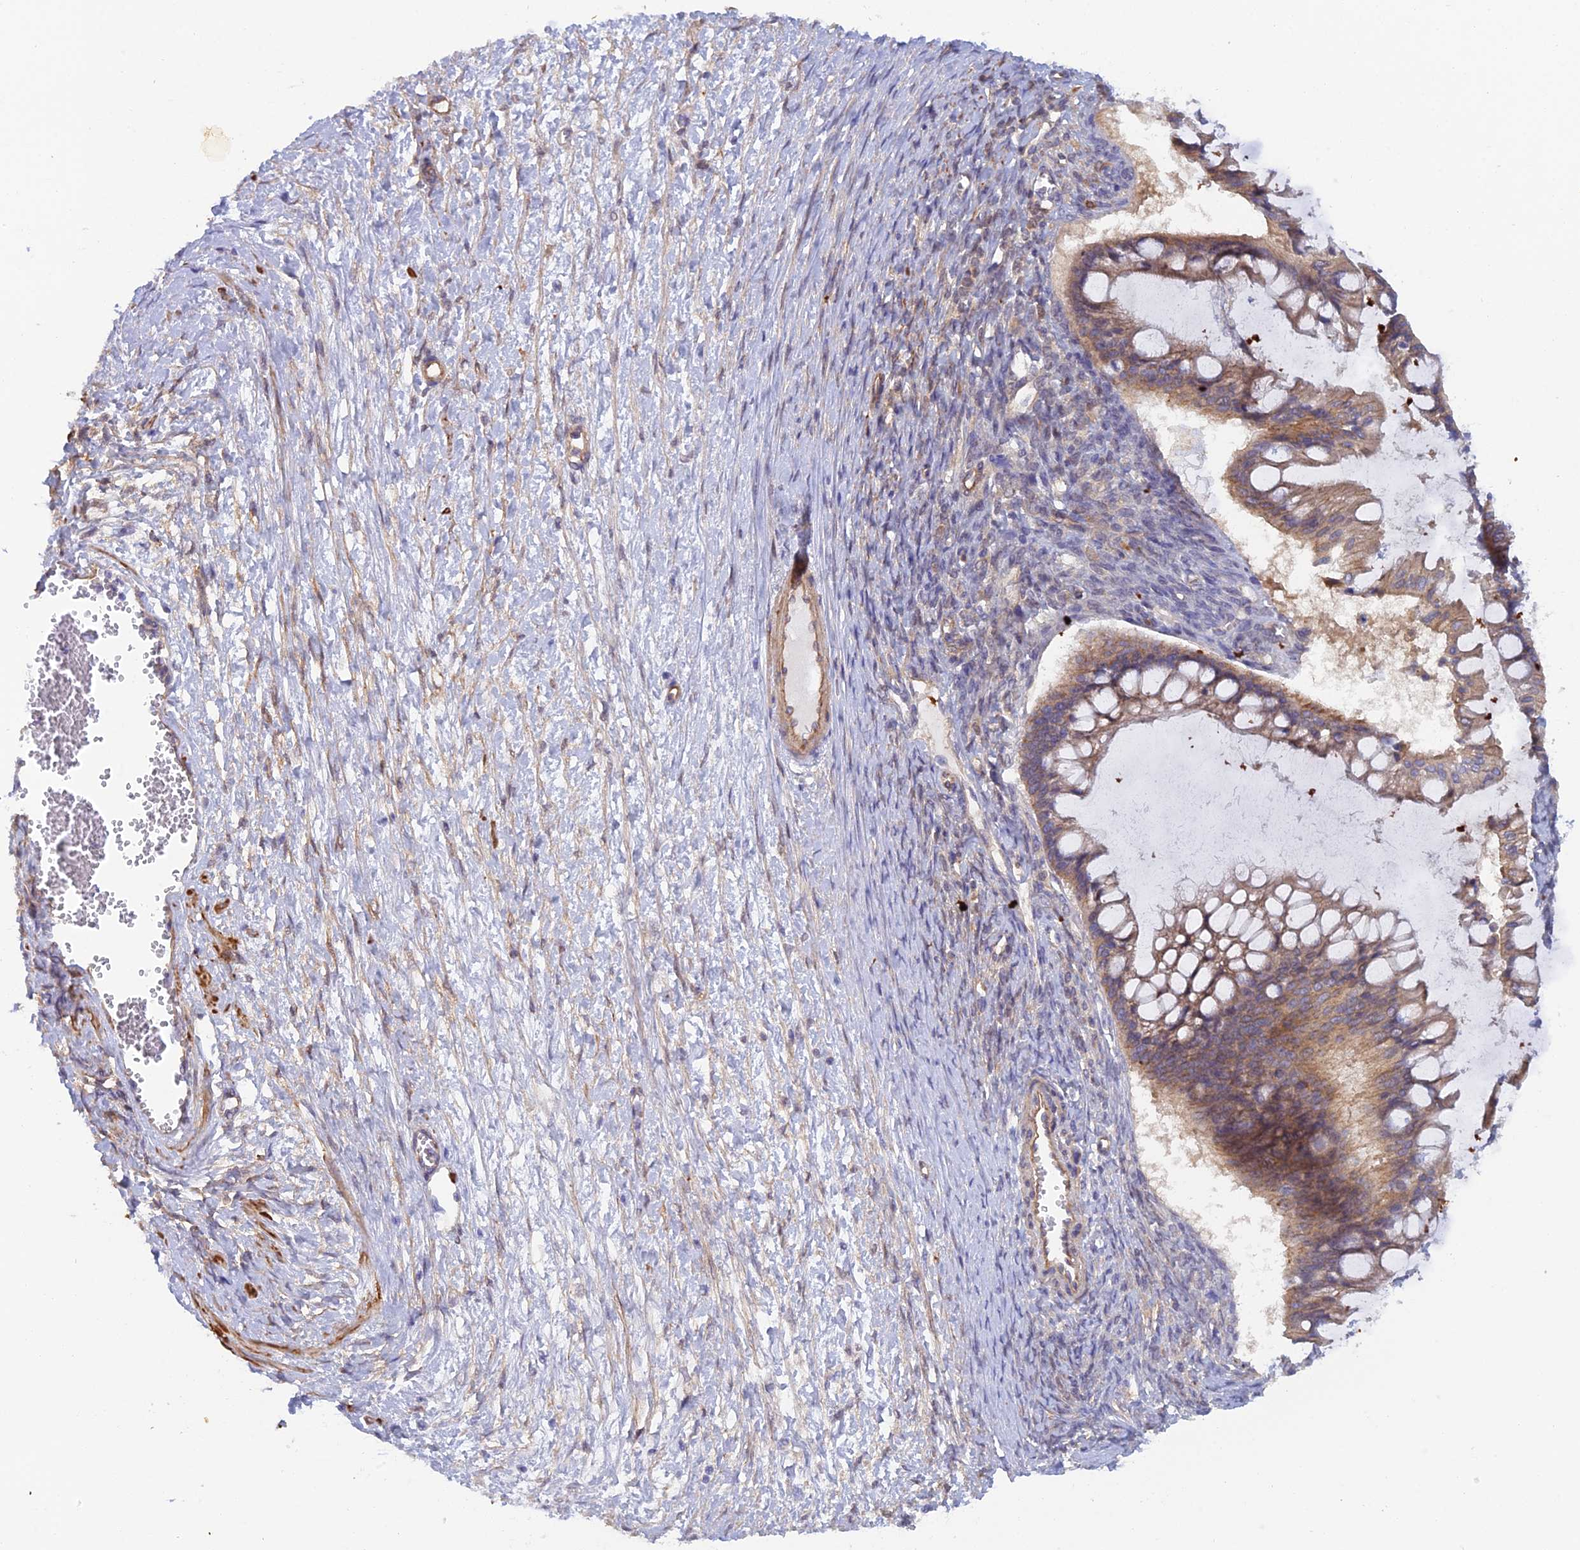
{"staining": {"intensity": "weak", "quantity": ">75%", "location": "cytoplasmic/membranous"}, "tissue": "ovarian cancer", "cell_type": "Tumor cells", "image_type": "cancer", "snomed": [{"axis": "morphology", "description": "Cystadenocarcinoma, mucinous, NOS"}, {"axis": "topography", "description": "Ovary"}], "caption": "Human ovarian cancer (mucinous cystadenocarcinoma) stained with a protein marker demonstrates weak staining in tumor cells.", "gene": "FZR1", "patient": {"sex": "female", "age": 73}}